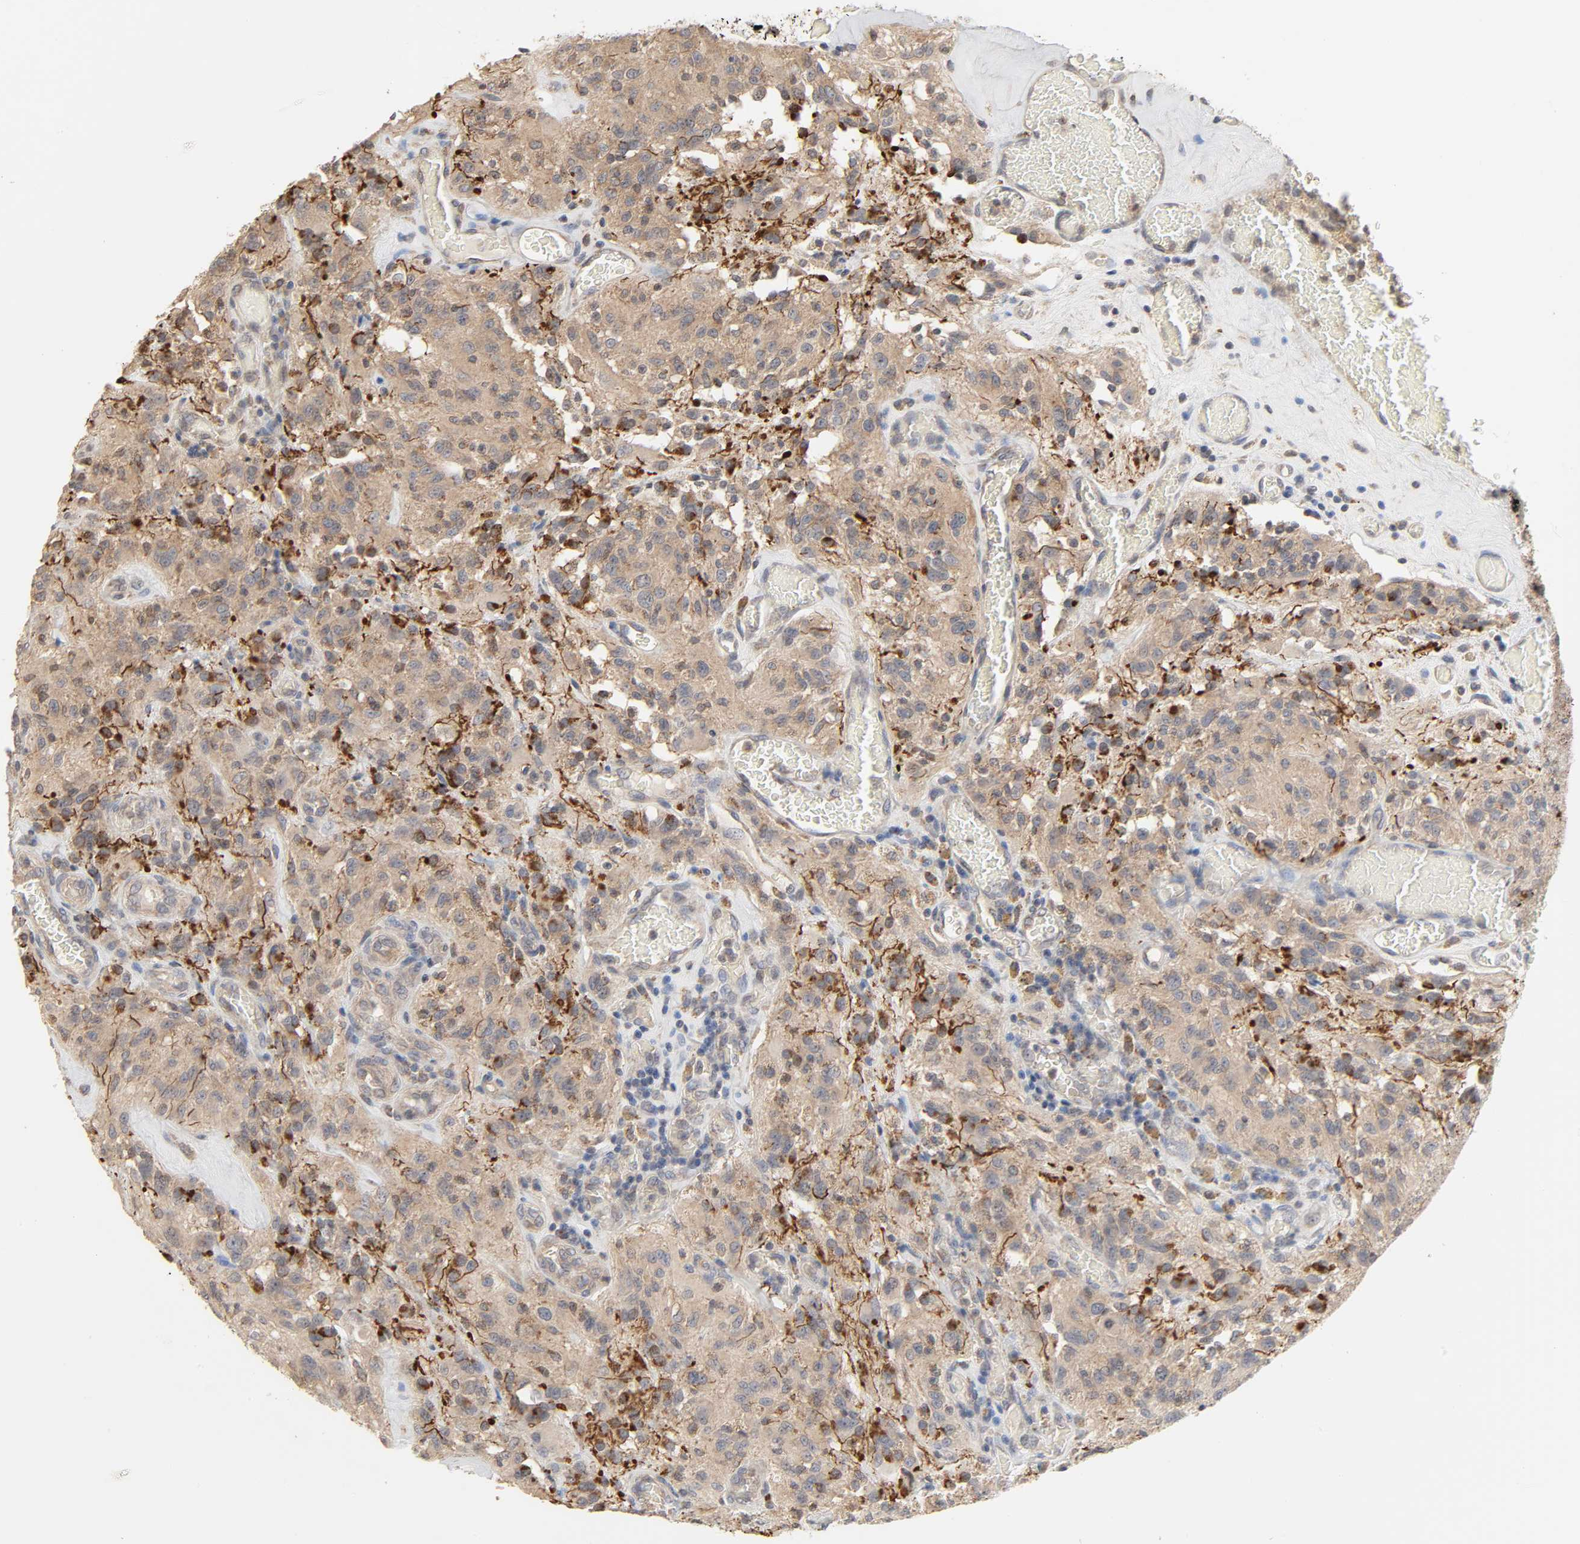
{"staining": {"intensity": "weak", "quantity": ">75%", "location": "cytoplasmic/membranous"}, "tissue": "glioma", "cell_type": "Tumor cells", "image_type": "cancer", "snomed": [{"axis": "morphology", "description": "Normal tissue, NOS"}, {"axis": "morphology", "description": "Glioma, malignant, High grade"}, {"axis": "topography", "description": "Cerebral cortex"}], "caption": "A photomicrograph showing weak cytoplasmic/membranous positivity in about >75% of tumor cells in malignant glioma (high-grade), as visualized by brown immunohistochemical staining.", "gene": "CLEC4E", "patient": {"sex": "male", "age": 56}}